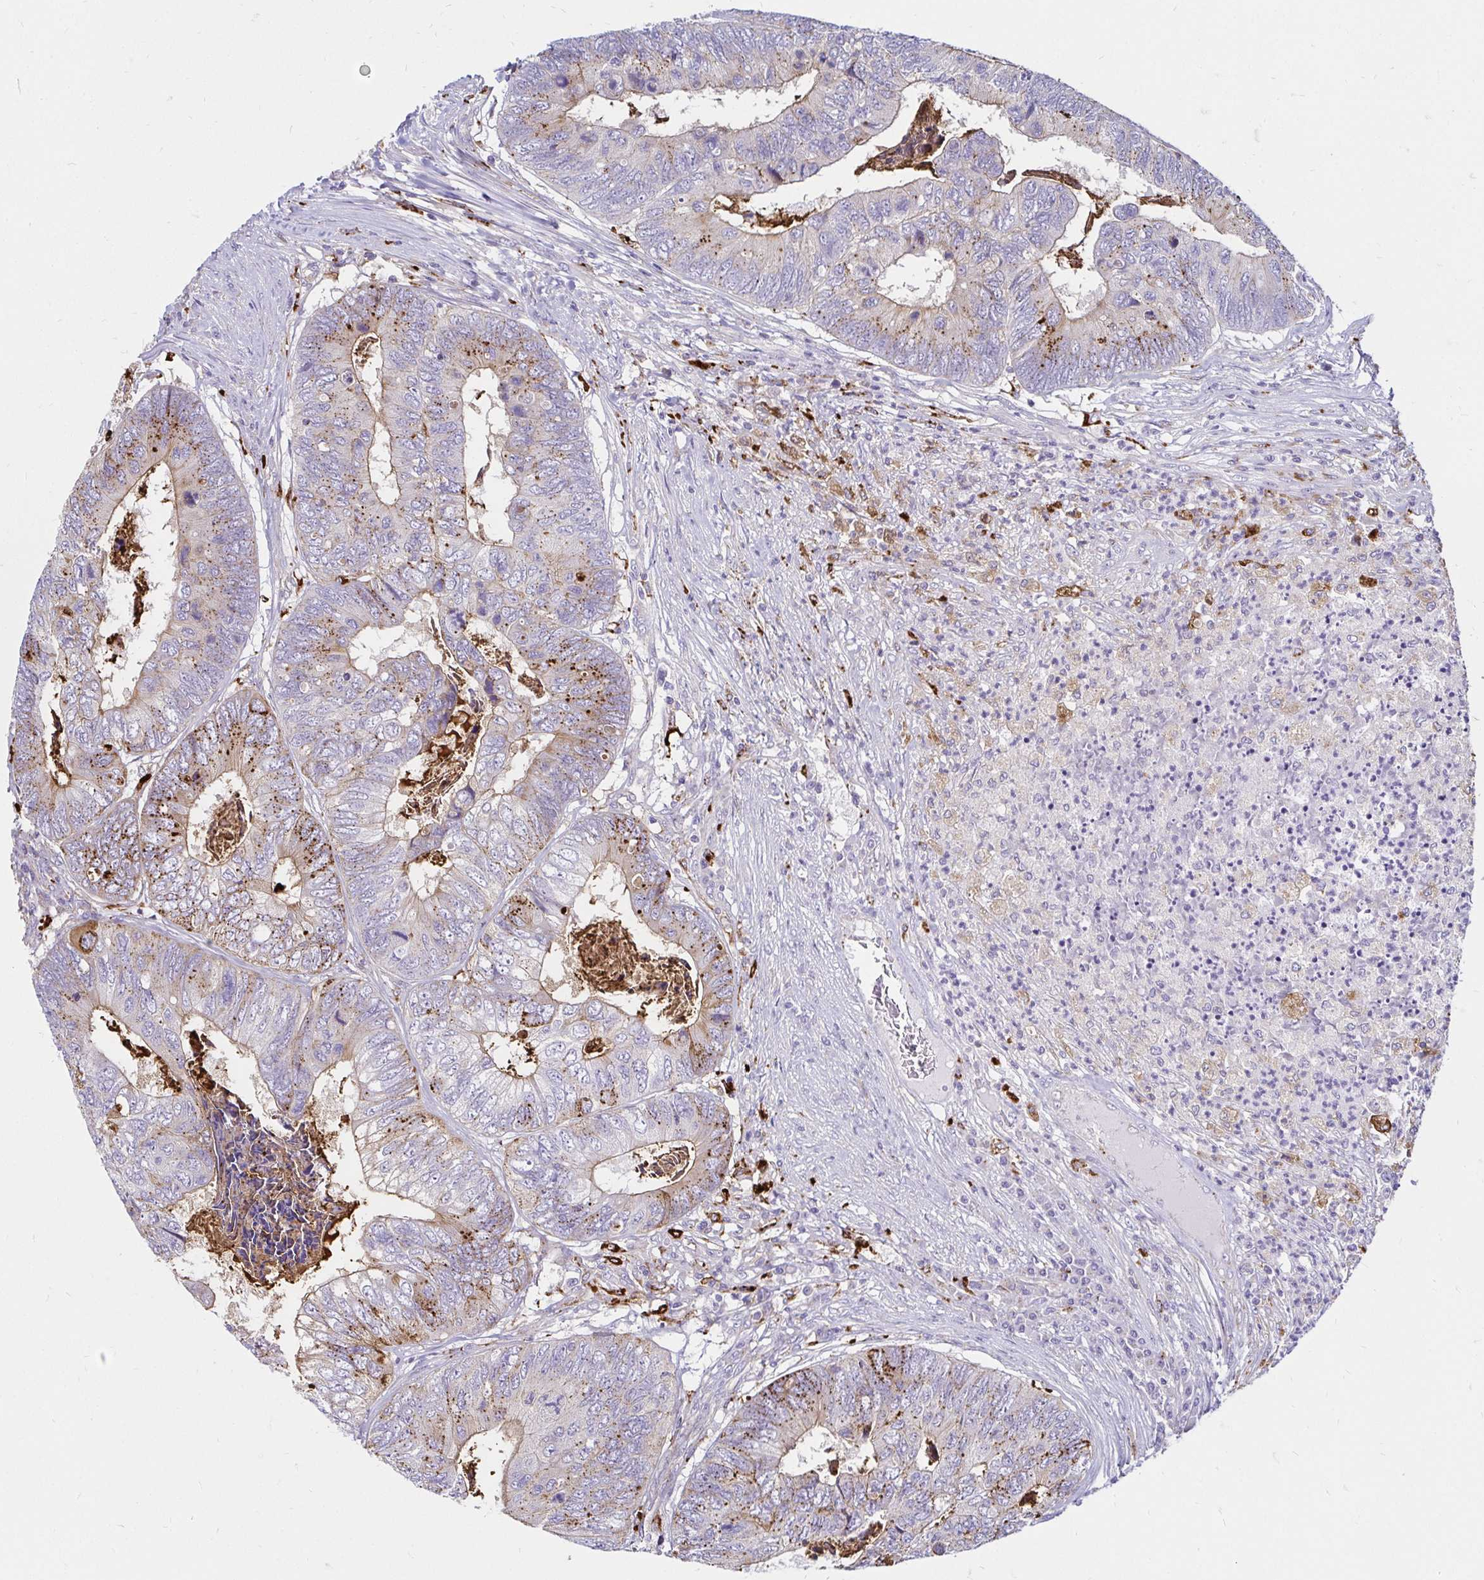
{"staining": {"intensity": "moderate", "quantity": "<25%", "location": "cytoplasmic/membranous"}, "tissue": "colorectal cancer", "cell_type": "Tumor cells", "image_type": "cancer", "snomed": [{"axis": "morphology", "description": "Adenocarcinoma, NOS"}, {"axis": "topography", "description": "Colon"}], "caption": "Protein analysis of colorectal cancer tissue displays moderate cytoplasmic/membranous staining in about <25% of tumor cells.", "gene": "FUCA1", "patient": {"sex": "female", "age": 67}}